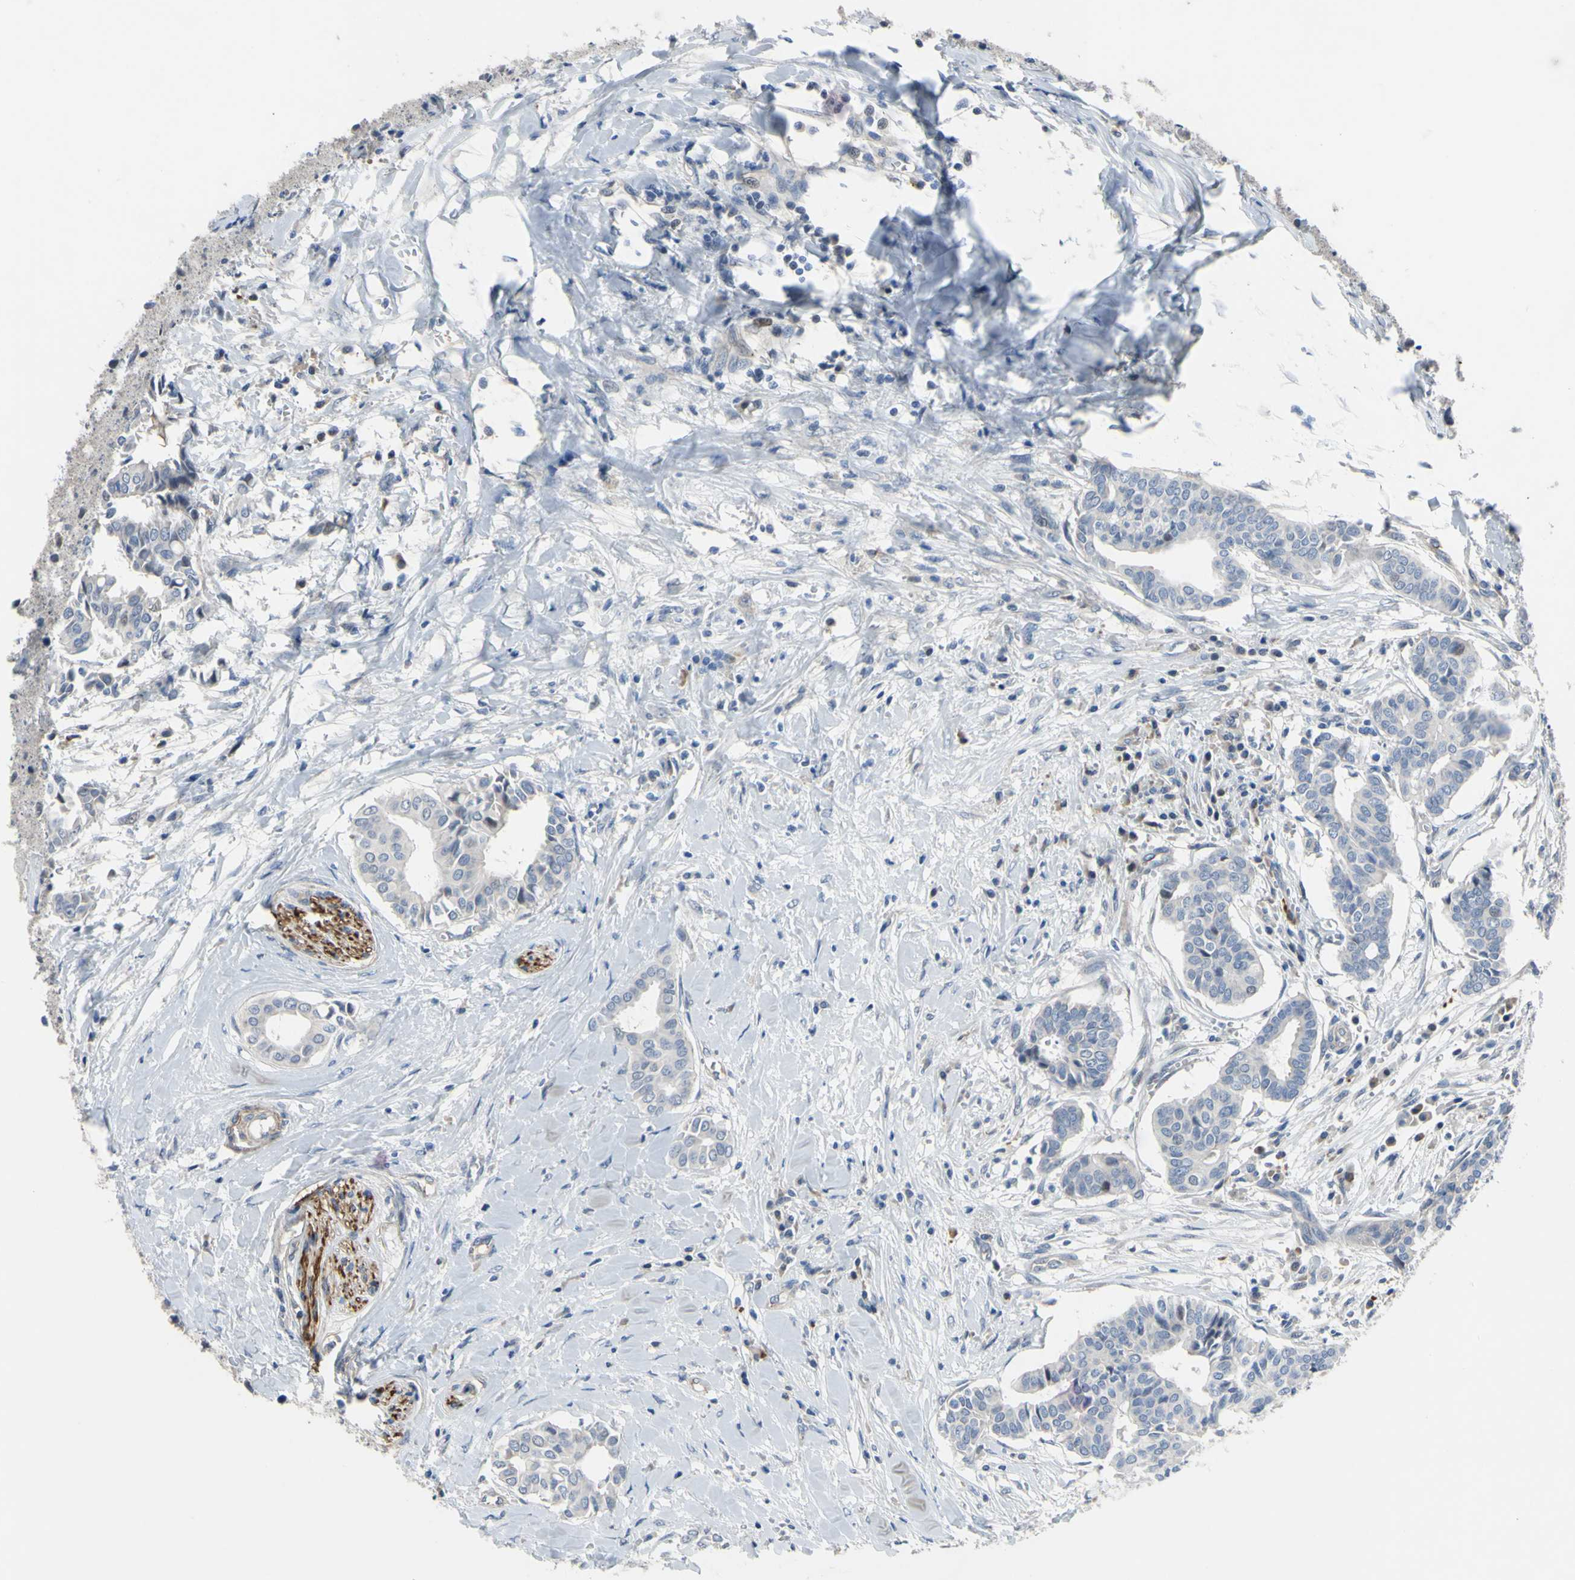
{"staining": {"intensity": "negative", "quantity": "none", "location": "none"}, "tissue": "head and neck cancer", "cell_type": "Tumor cells", "image_type": "cancer", "snomed": [{"axis": "morphology", "description": "Adenocarcinoma, NOS"}, {"axis": "topography", "description": "Salivary gland"}, {"axis": "topography", "description": "Head-Neck"}], "caption": "There is no significant positivity in tumor cells of head and neck cancer (adenocarcinoma). (DAB (3,3'-diaminobenzidine) immunohistochemistry, high magnification).", "gene": "LHX9", "patient": {"sex": "female", "age": 59}}